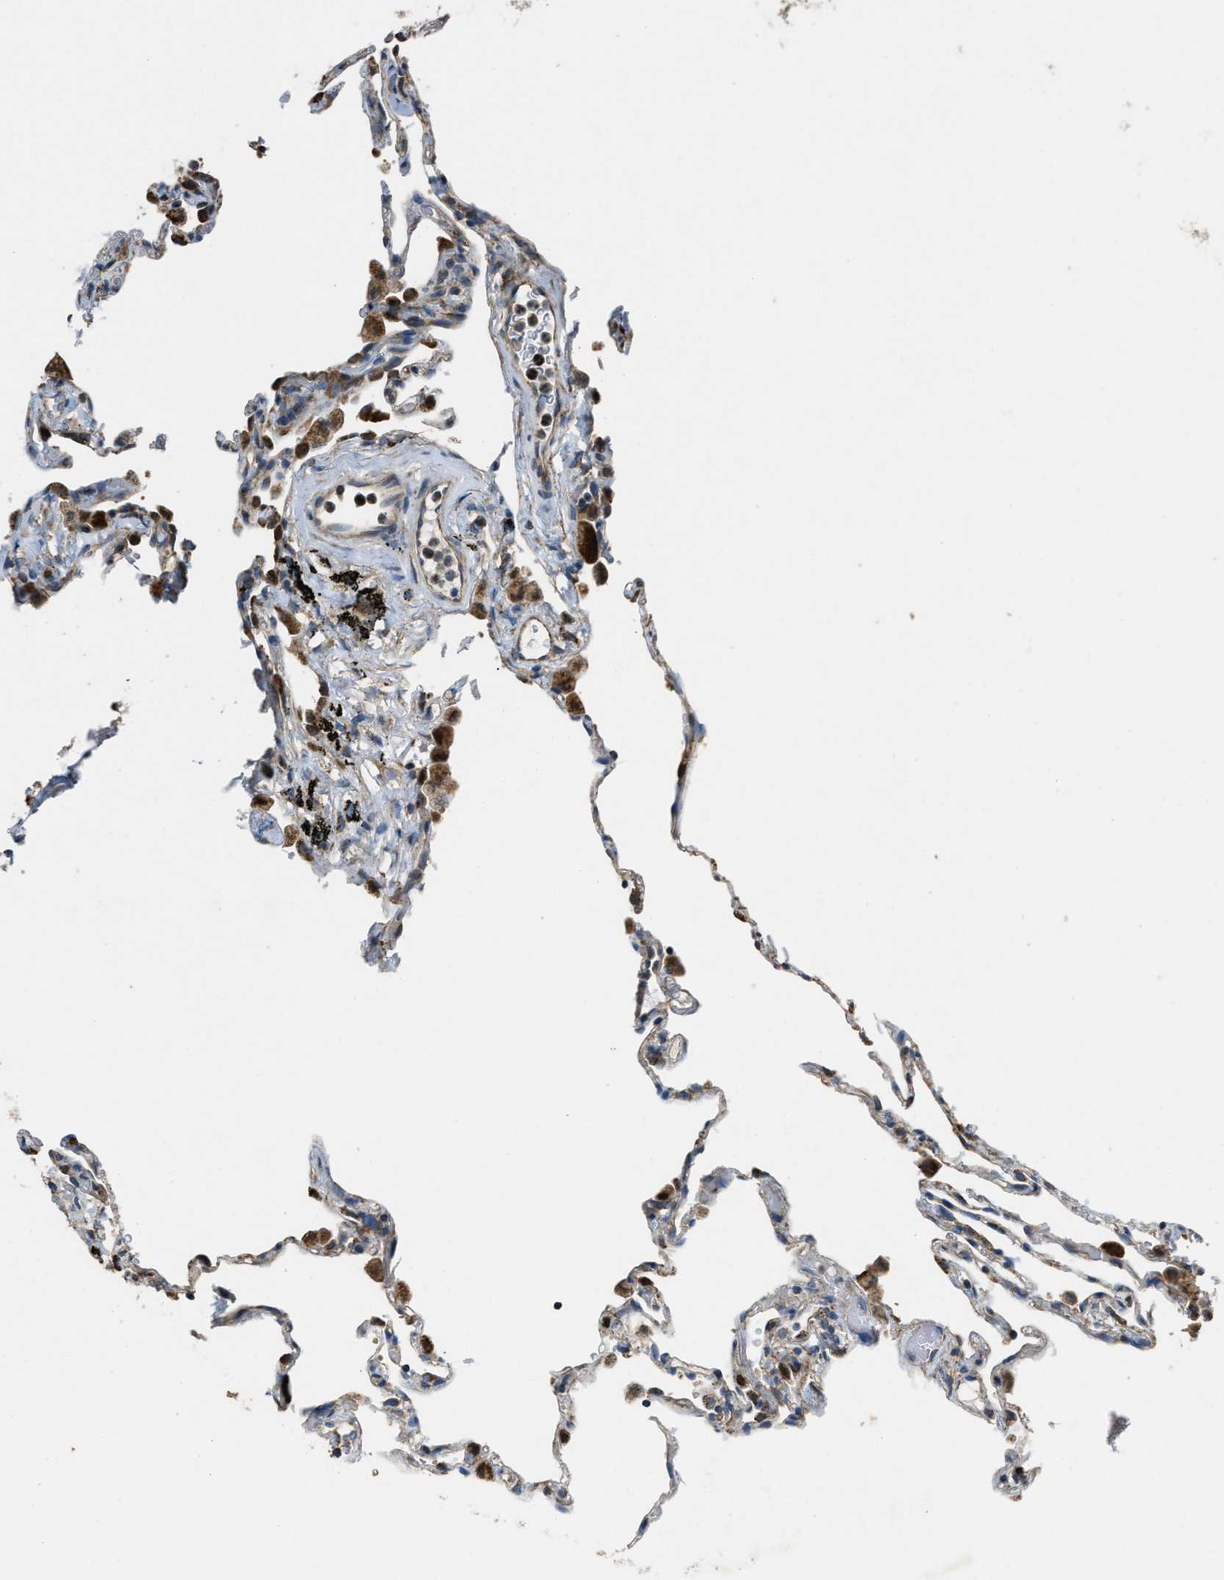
{"staining": {"intensity": "moderate", "quantity": "25%-75%", "location": "cytoplasmic/membranous"}, "tissue": "lung", "cell_type": "Alveolar cells", "image_type": "normal", "snomed": [{"axis": "morphology", "description": "Normal tissue, NOS"}, {"axis": "topography", "description": "Lung"}], "caption": "Immunohistochemistry micrograph of unremarkable lung stained for a protein (brown), which displays medium levels of moderate cytoplasmic/membranous expression in approximately 25%-75% of alveolar cells.", "gene": "SLC25A11", "patient": {"sex": "male", "age": 59}}